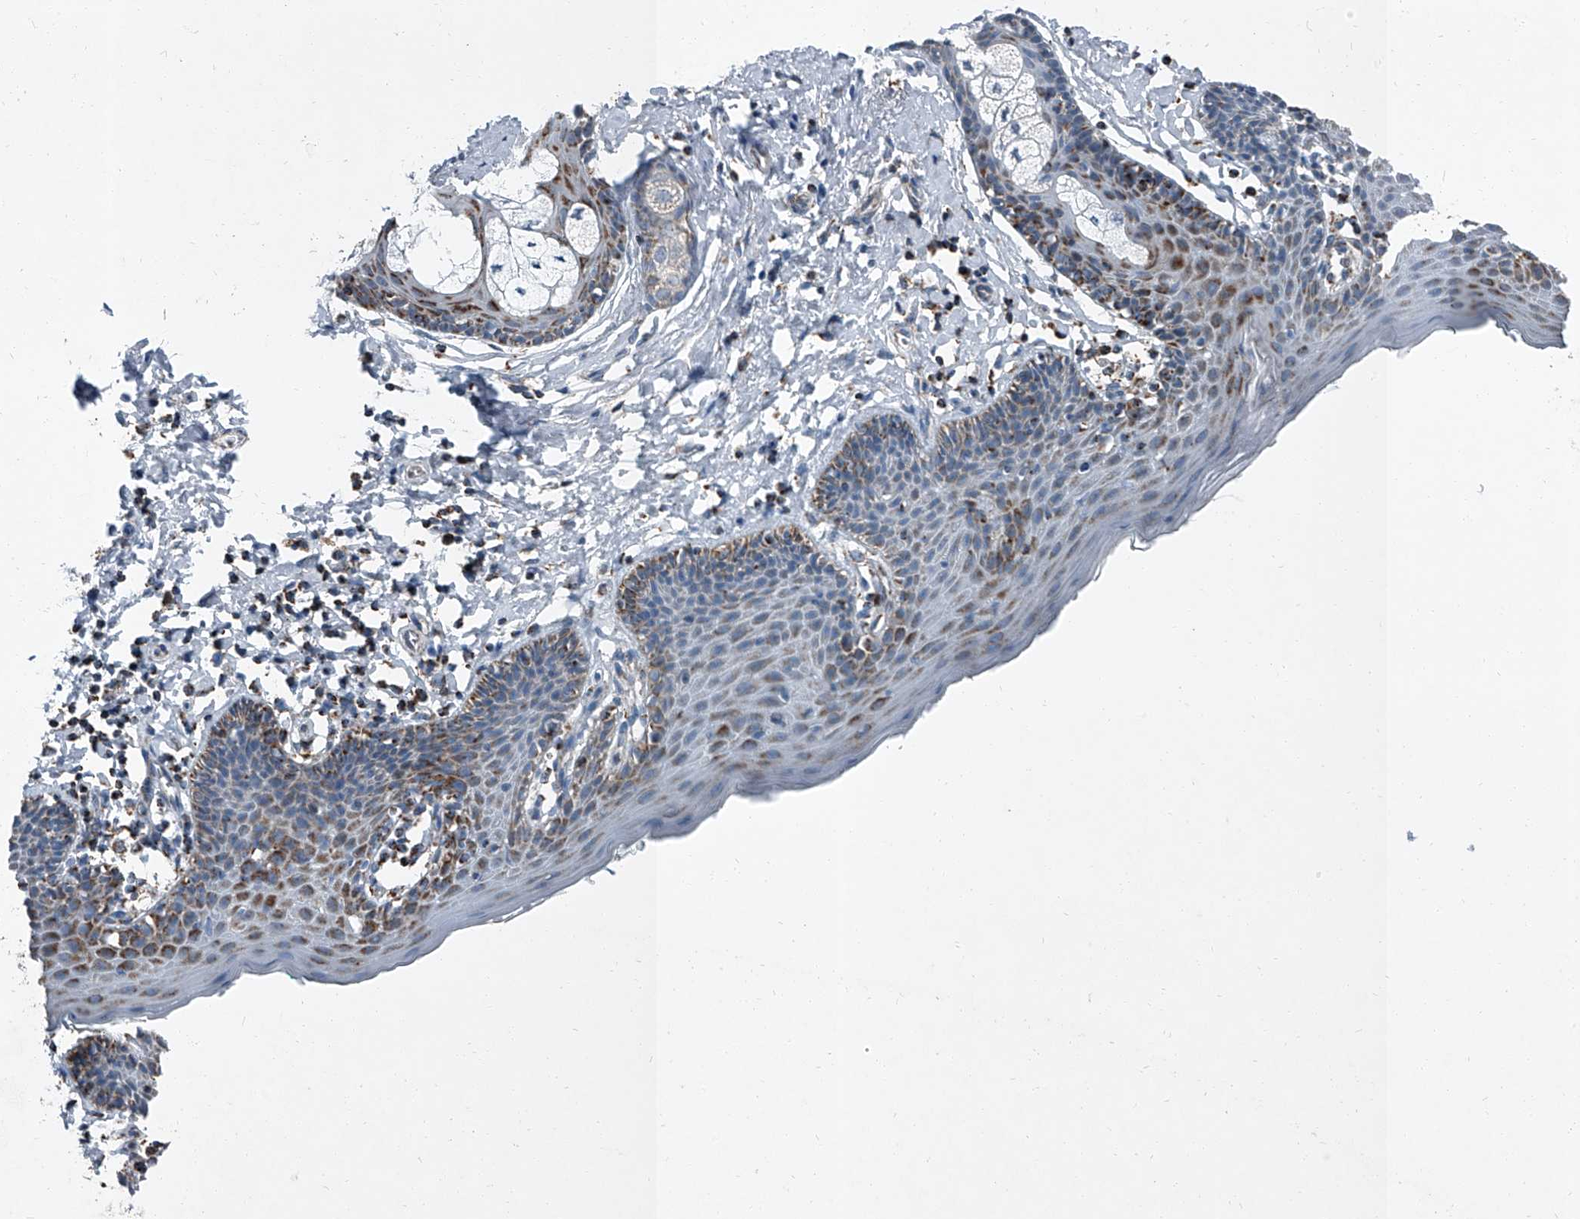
{"staining": {"intensity": "moderate", "quantity": ">75%", "location": "cytoplasmic/membranous"}, "tissue": "skin", "cell_type": "Epidermal cells", "image_type": "normal", "snomed": [{"axis": "morphology", "description": "Normal tissue, NOS"}, {"axis": "topography", "description": "Vulva"}], "caption": "Normal skin demonstrates moderate cytoplasmic/membranous staining in approximately >75% of epidermal cells, visualized by immunohistochemistry.", "gene": "CHRNA7", "patient": {"sex": "female", "age": 66}}